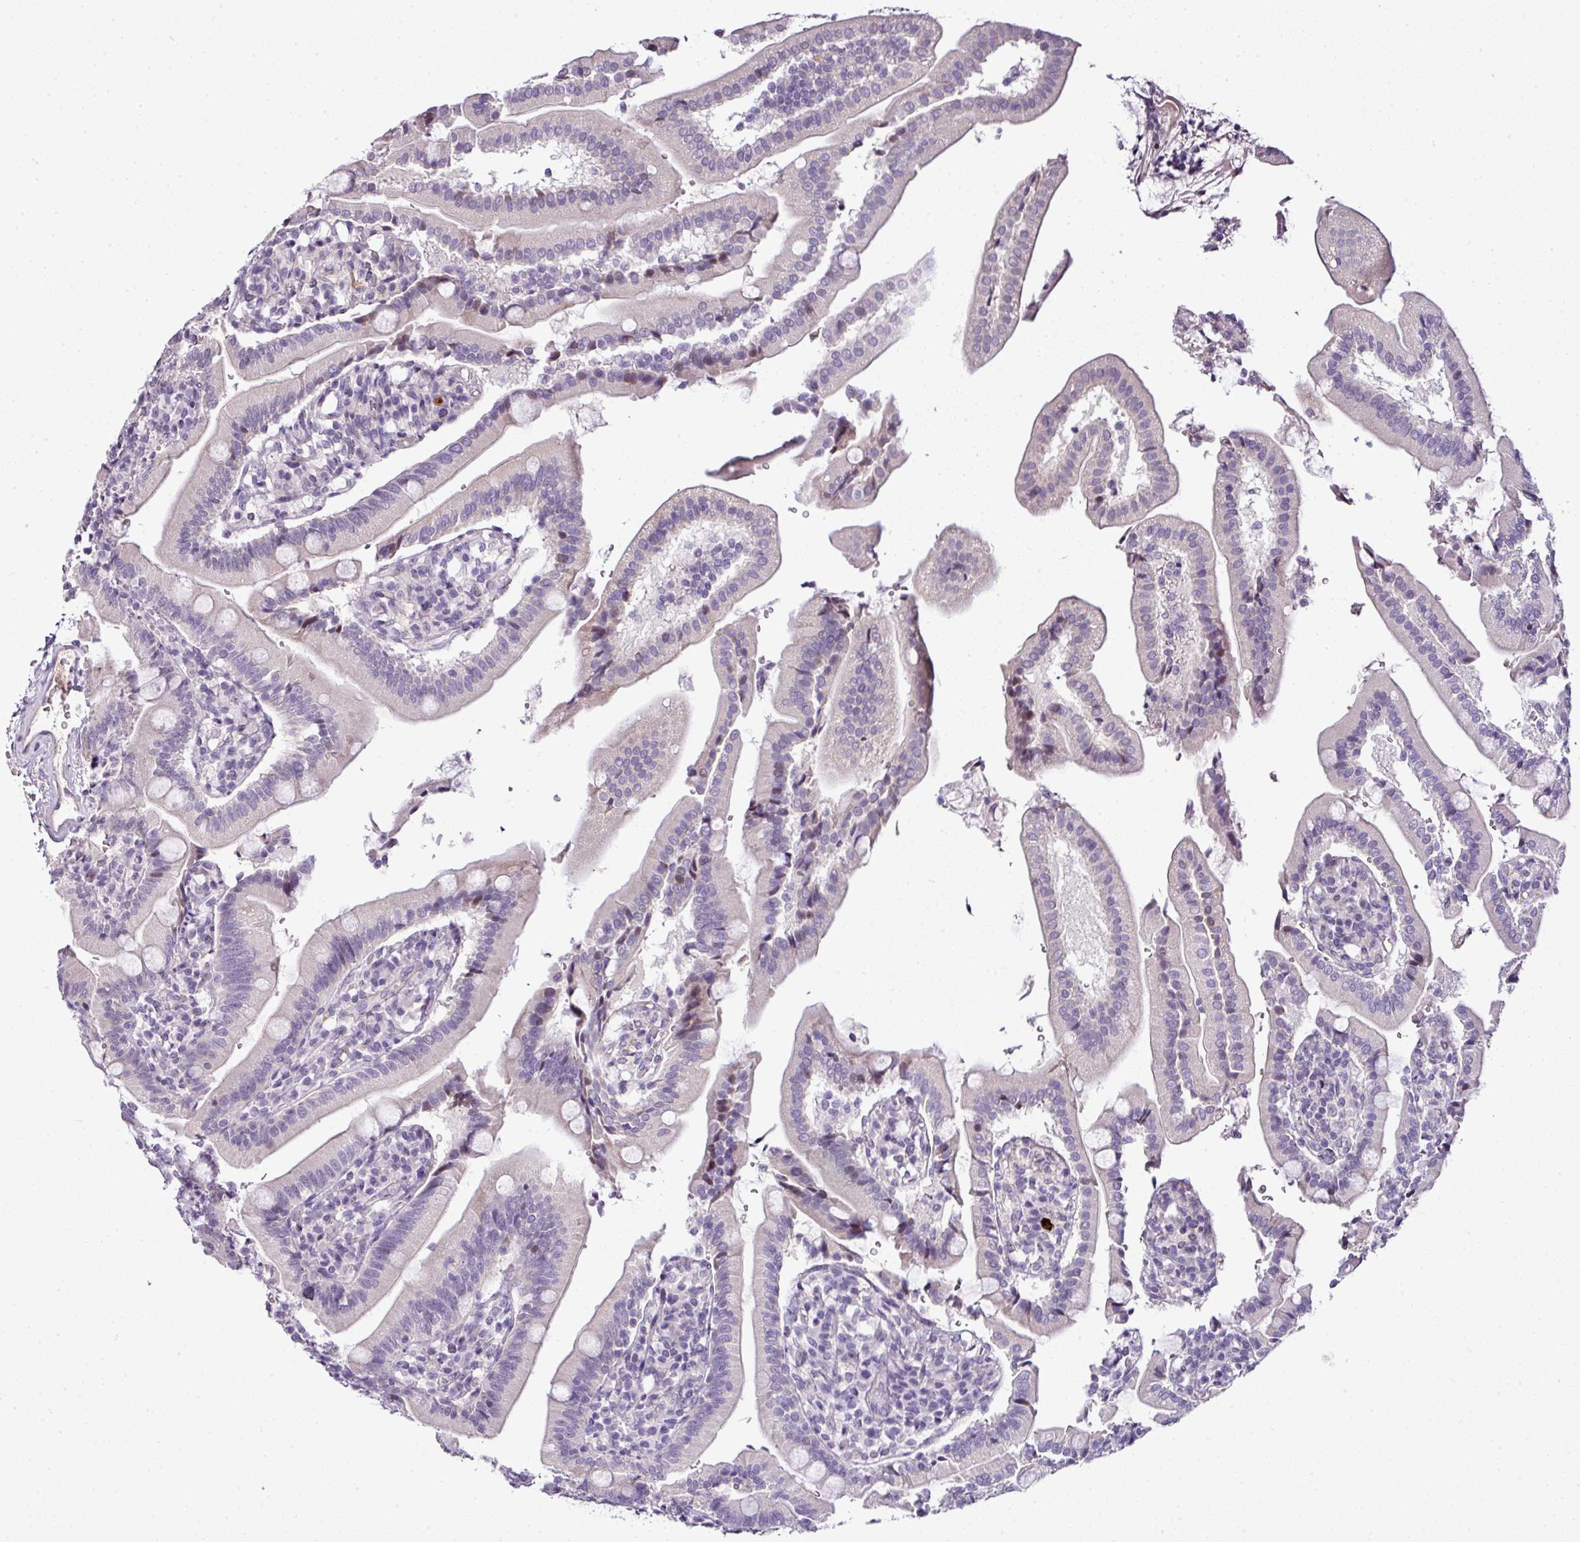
{"staining": {"intensity": "weak", "quantity": "<25%", "location": "nuclear"}, "tissue": "duodenum", "cell_type": "Glandular cells", "image_type": "normal", "snomed": [{"axis": "morphology", "description": "Normal tissue, NOS"}, {"axis": "topography", "description": "Duodenum"}], "caption": "Protein analysis of unremarkable duodenum displays no significant positivity in glandular cells. The staining was performed using DAB to visualize the protein expression in brown, while the nuclei were stained in blue with hematoxylin (Magnification: 20x).", "gene": "TEX30", "patient": {"sex": "female", "age": 67}}